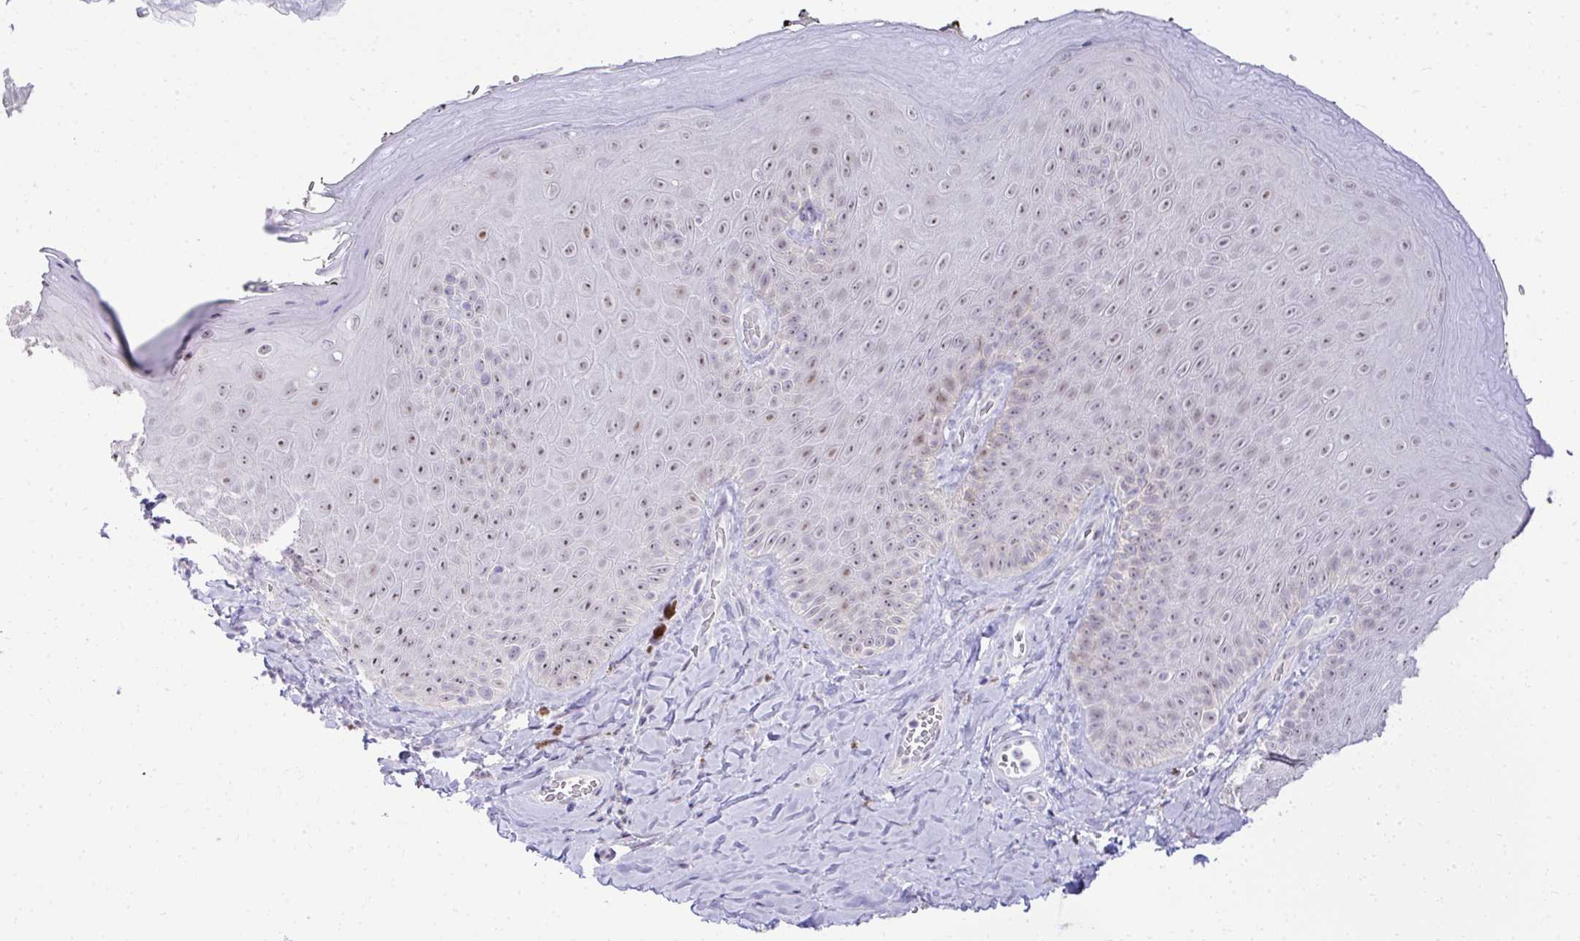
{"staining": {"intensity": "weak", "quantity": "25%-75%", "location": "nuclear"}, "tissue": "skin", "cell_type": "Epidermal cells", "image_type": "normal", "snomed": [{"axis": "morphology", "description": "Normal tissue, NOS"}, {"axis": "topography", "description": "Anal"}, {"axis": "topography", "description": "Peripheral nerve tissue"}], "caption": "Protein staining displays weak nuclear positivity in about 25%-75% of epidermal cells in benign skin.", "gene": "EID3", "patient": {"sex": "male", "age": 53}}